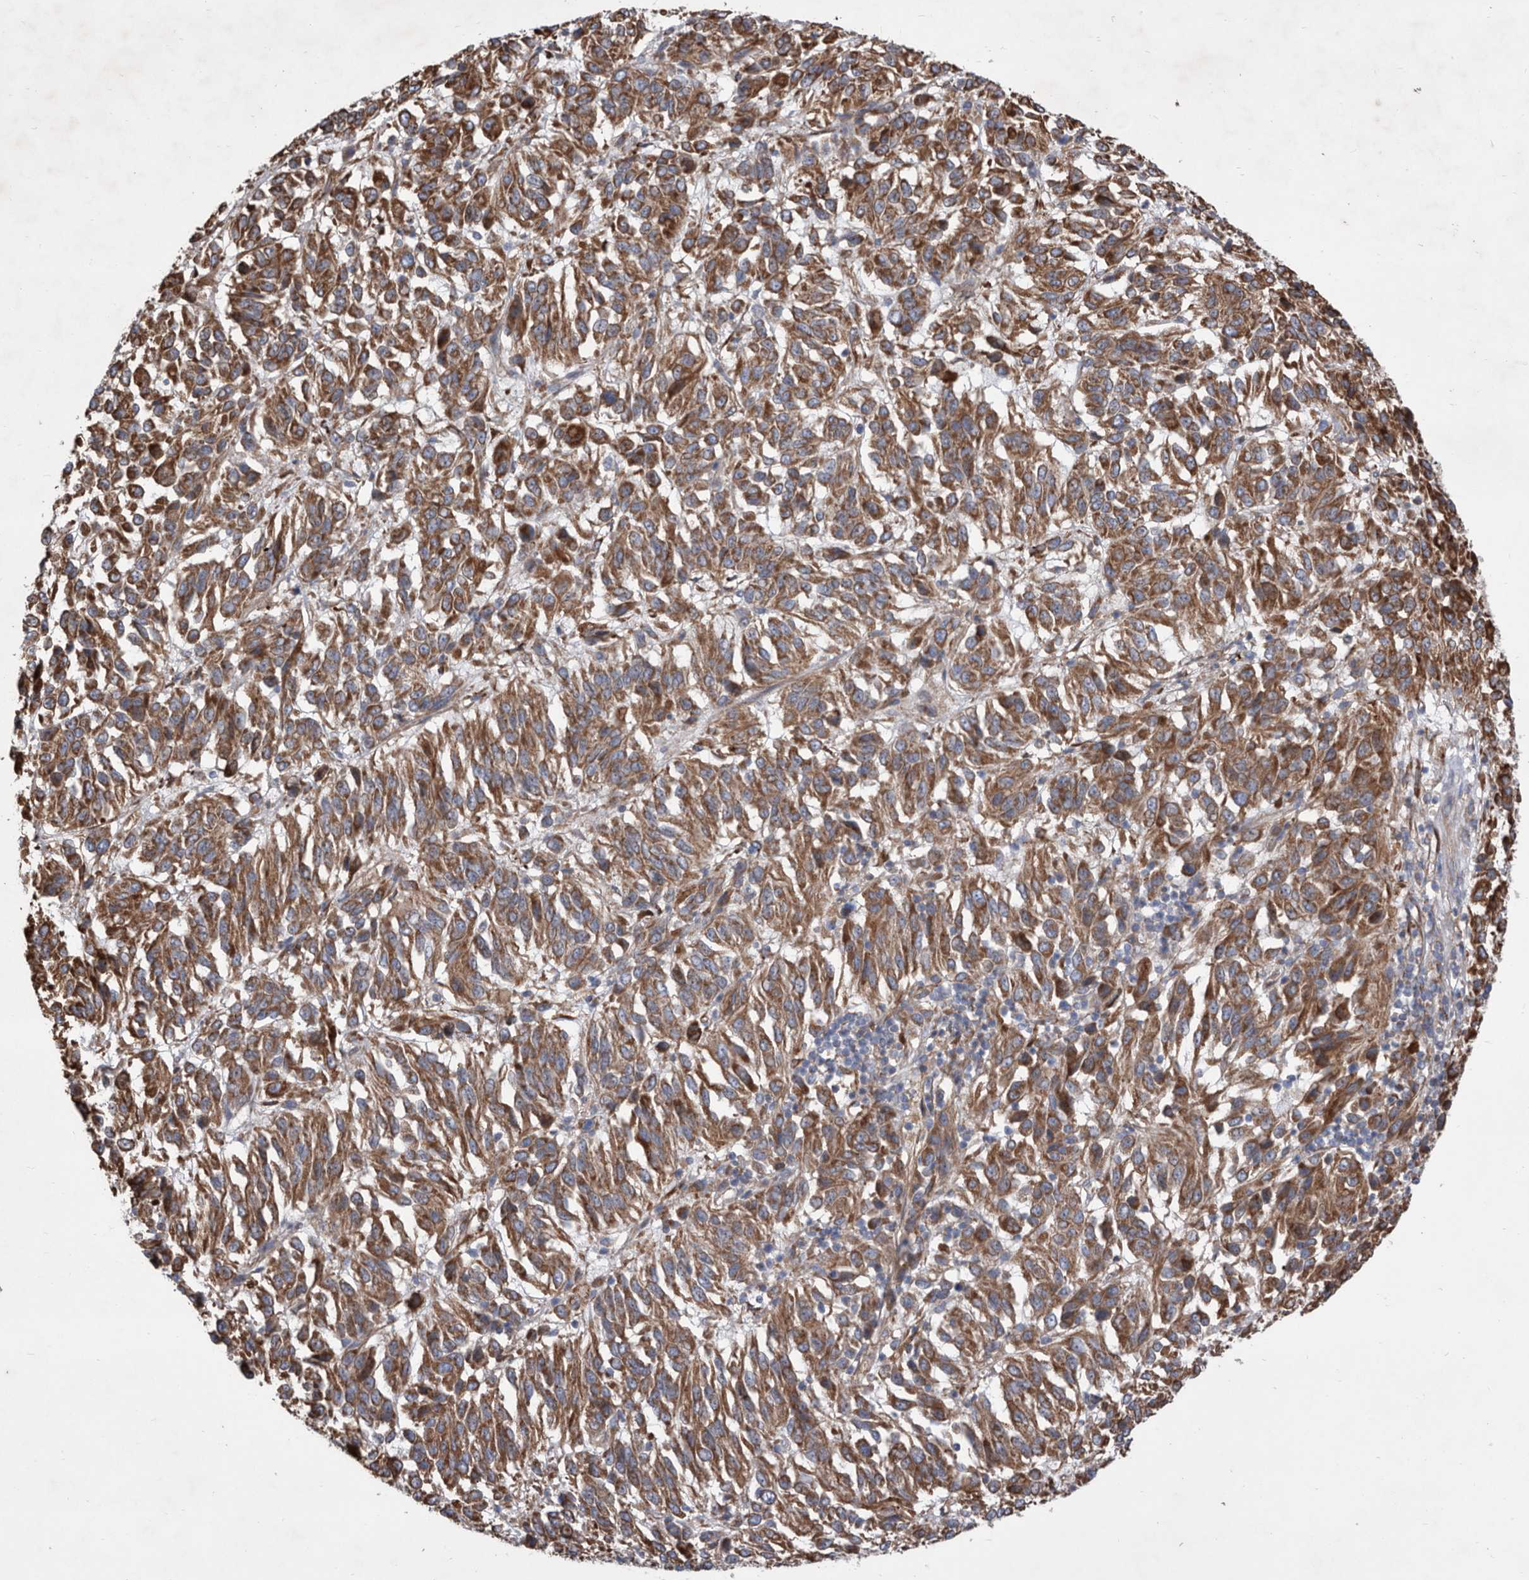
{"staining": {"intensity": "moderate", "quantity": ">75%", "location": "cytoplasmic/membranous"}, "tissue": "melanoma", "cell_type": "Tumor cells", "image_type": "cancer", "snomed": [{"axis": "morphology", "description": "Malignant melanoma, Metastatic site"}, {"axis": "topography", "description": "Lung"}], "caption": "Tumor cells demonstrate moderate cytoplasmic/membranous positivity in approximately >75% of cells in melanoma.", "gene": "ATP13A3", "patient": {"sex": "male", "age": 64}}